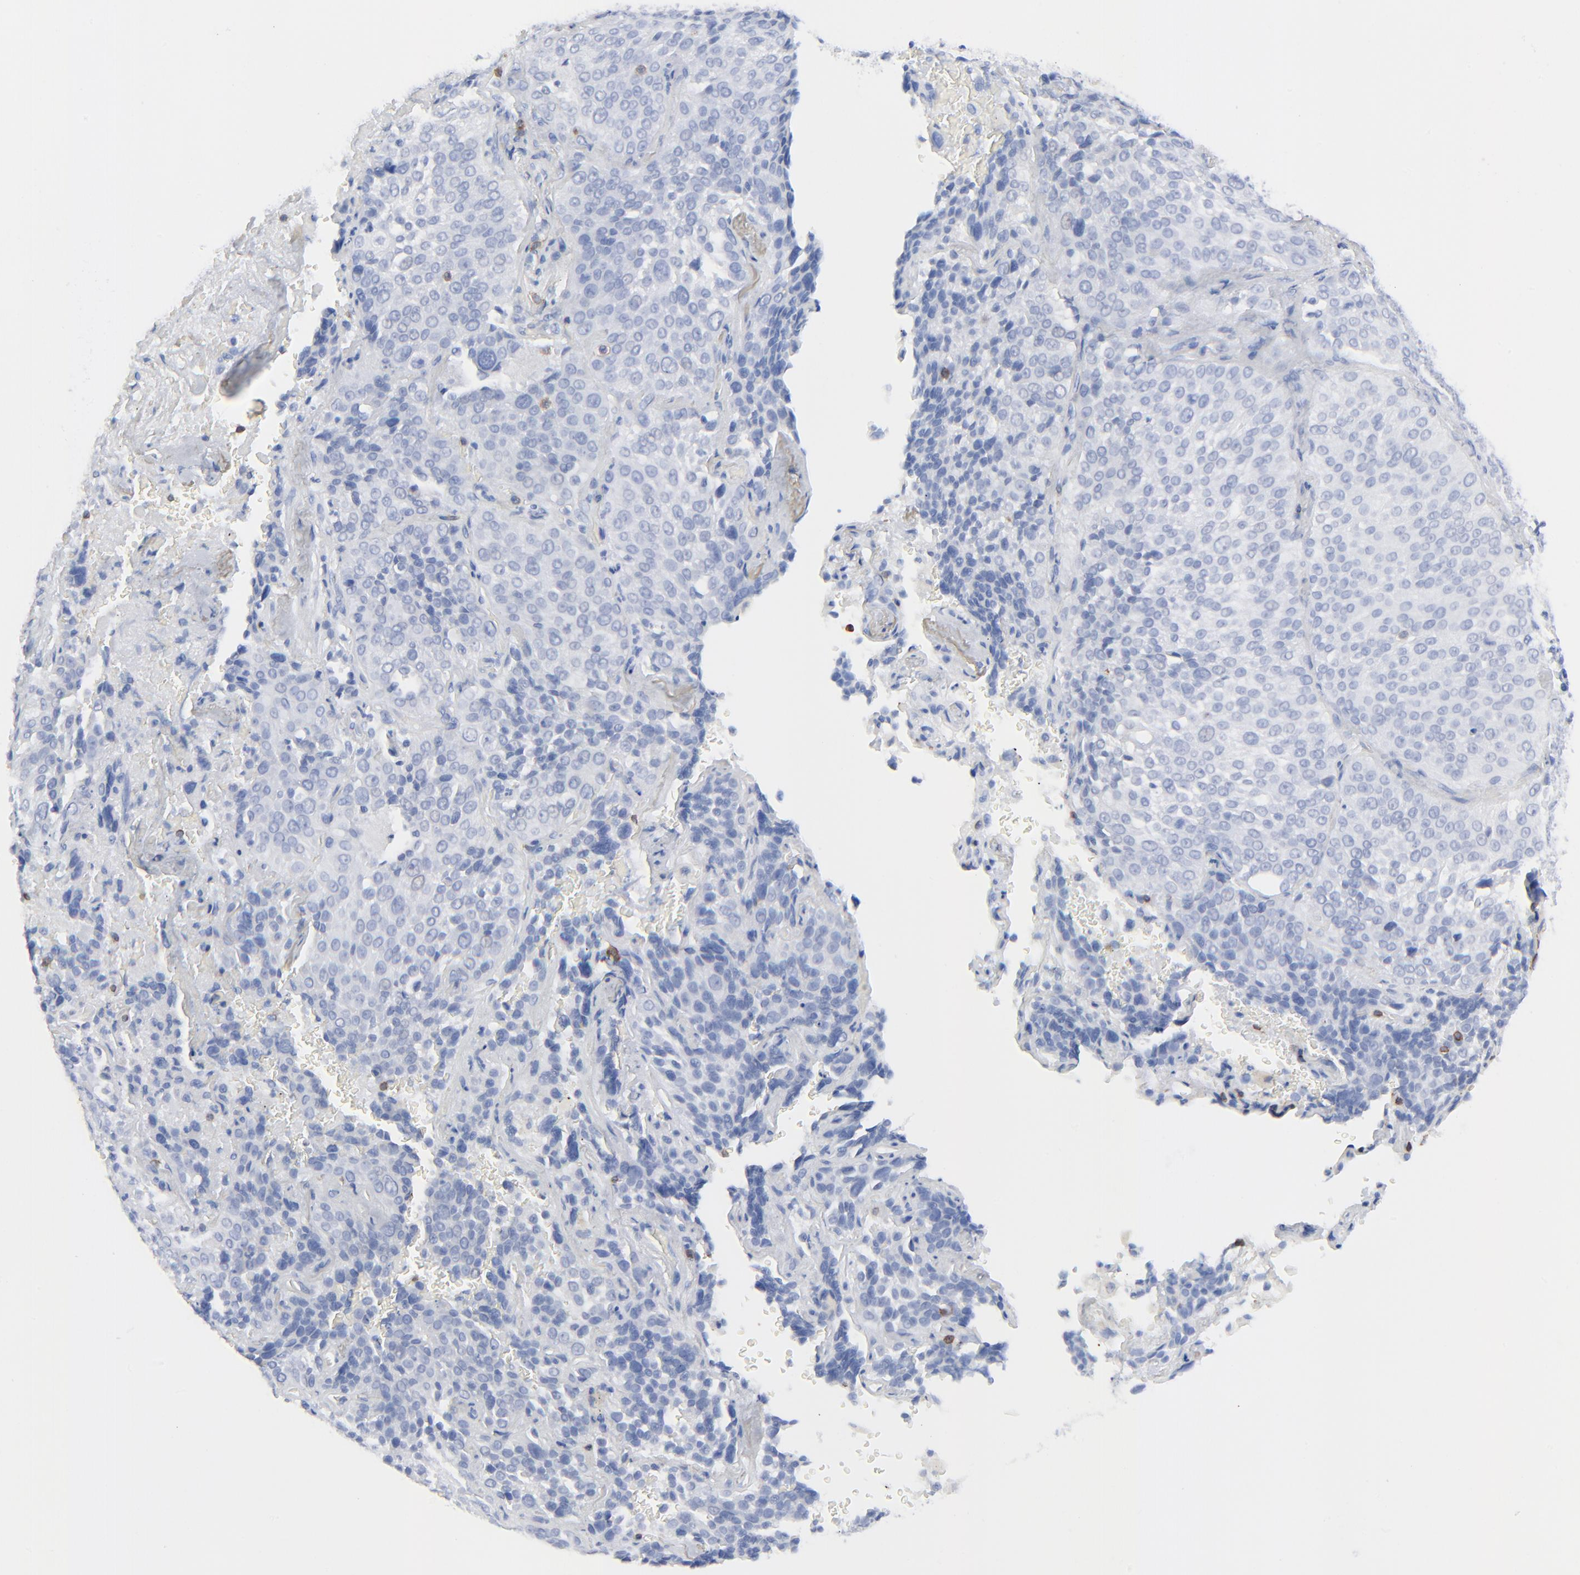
{"staining": {"intensity": "negative", "quantity": "none", "location": "none"}, "tissue": "lung cancer", "cell_type": "Tumor cells", "image_type": "cancer", "snomed": [{"axis": "morphology", "description": "Squamous cell carcinoma, NOS"}, {"axis": "topography", "description": "Lung"}], "caption": "Immunohistochemical staining of human lung cancer exhibits no significant expression in tumor cells. The staining is performed using DAB brown chromogen with nuclei counter-stained in using hematoxylin.", "gene": "LCK", "patient": {"sex": "male", "age": 54}}